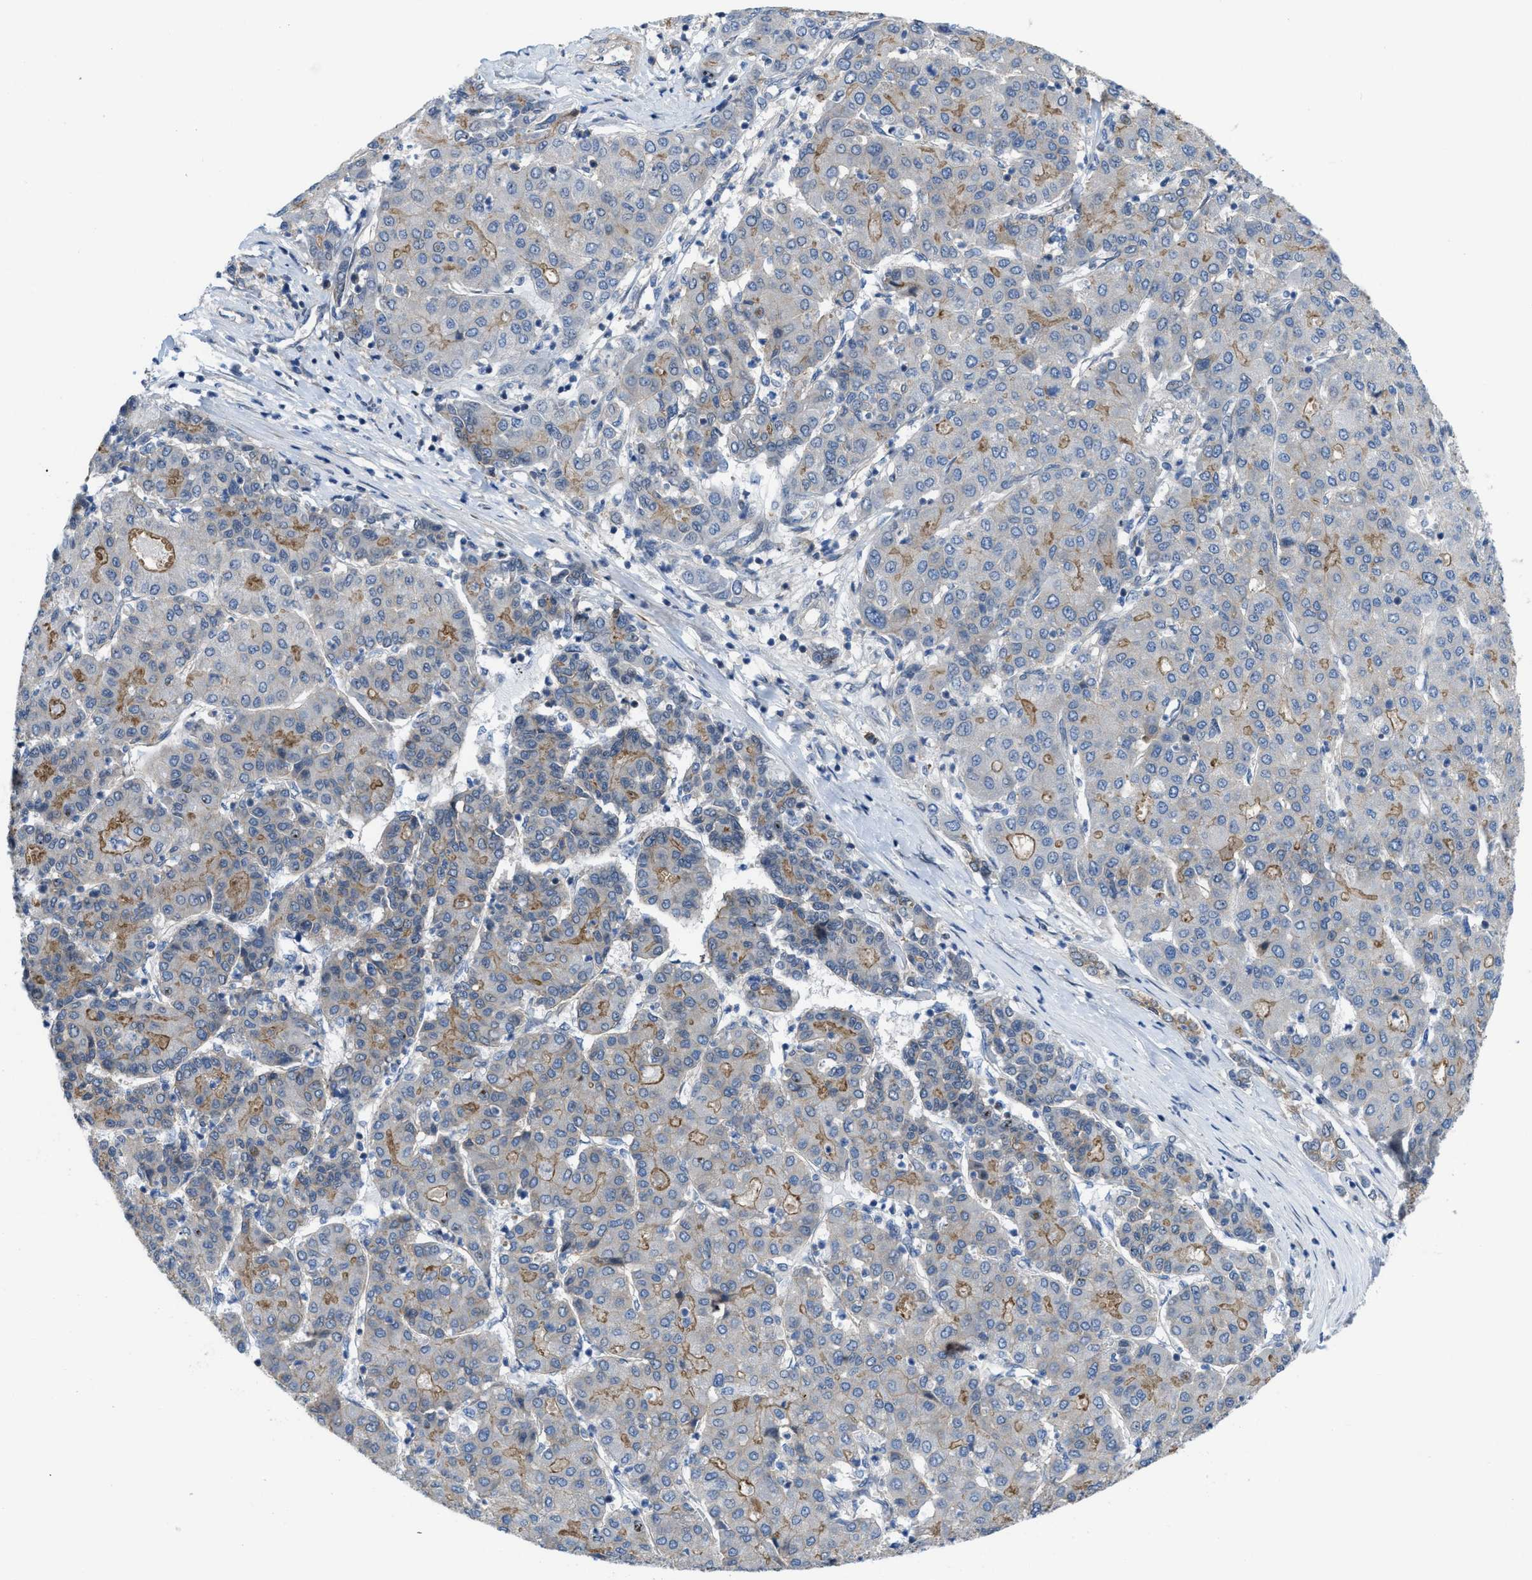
{"staining": {"intensity": "moderate", "quantity": "25%-75%", "location": "cytoplasmic/membranous"}, "tissue": "liver cancer", "cell_type": "Tumor cells", "image_type": "cancer", "snomed": [{"axis": "morphology", "description": "Carcinoma, Hepatocellular, NOS"}, {"axis": "topography", "description": "Liver"}], "caption": "The image shows a brown stain indicating the presence of a protein in the cytoplasmic/membranous of tumor cells in hepatocellular carcinoma (liver). The protein is shown in brown color, while the nuclei are stained blue.", "gene": "MYO18A", "patient": {"sex": "male", "age": 65}}